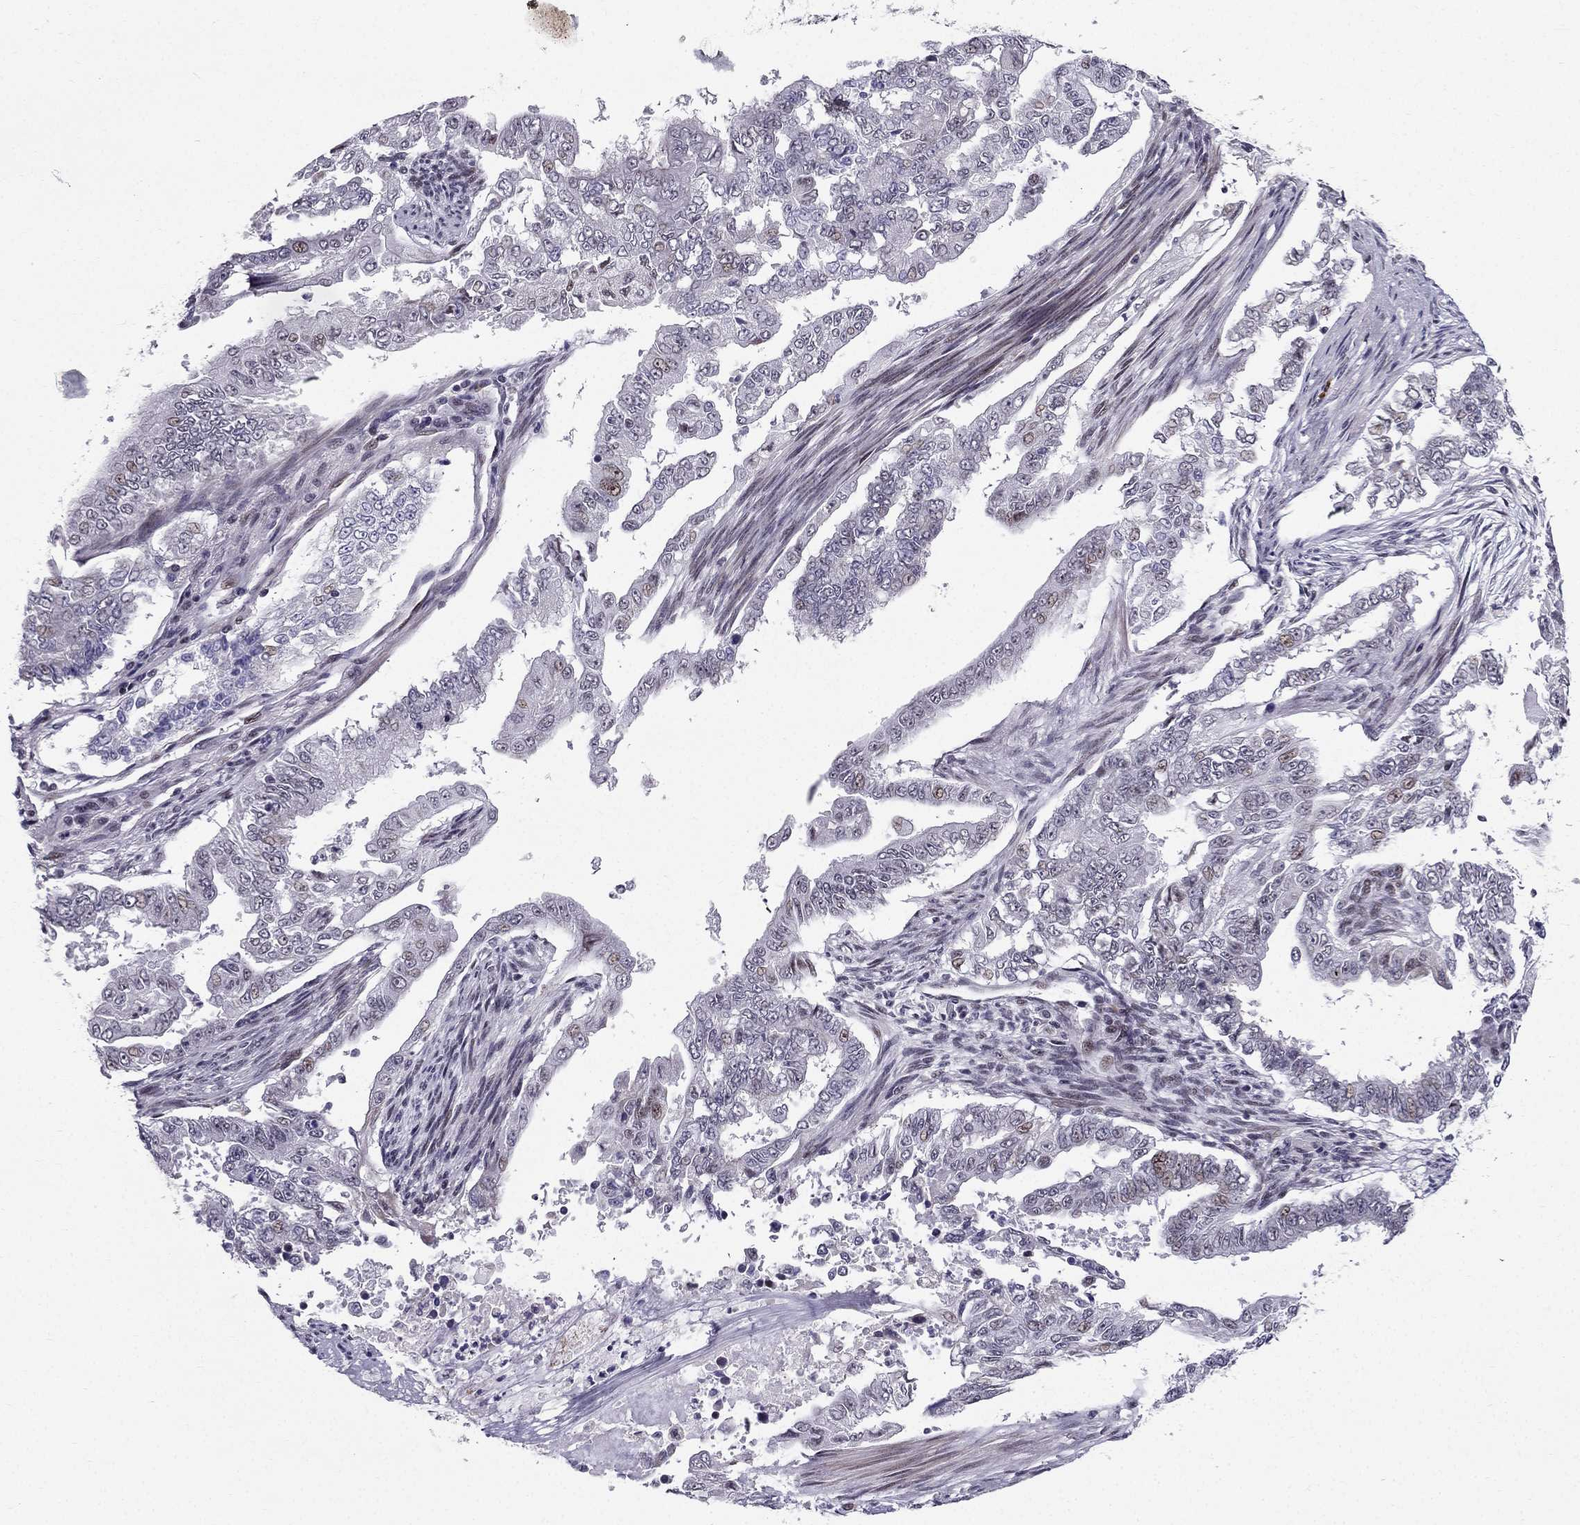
{"staining": {"intensity": "weak", "quantity": "<25%", "location": "nuclear"}, "tissue": "endometrial cancer", "cell_type": "Tumor cells", "image_type": "cancer", "snomed": [{"axis": "morphology", "description": "Adenocarcinoma, NOS"}, {"axis": "topography", "description": "Uterus"}], "caption": "IHC of endometrial adenocarcinoma displays no staining in tumor cells. (DAB immunohistochemistry with hematoxylin counter stain).", "gene": "RPRD2", "patient": {"sex": "female", "age": 59}}